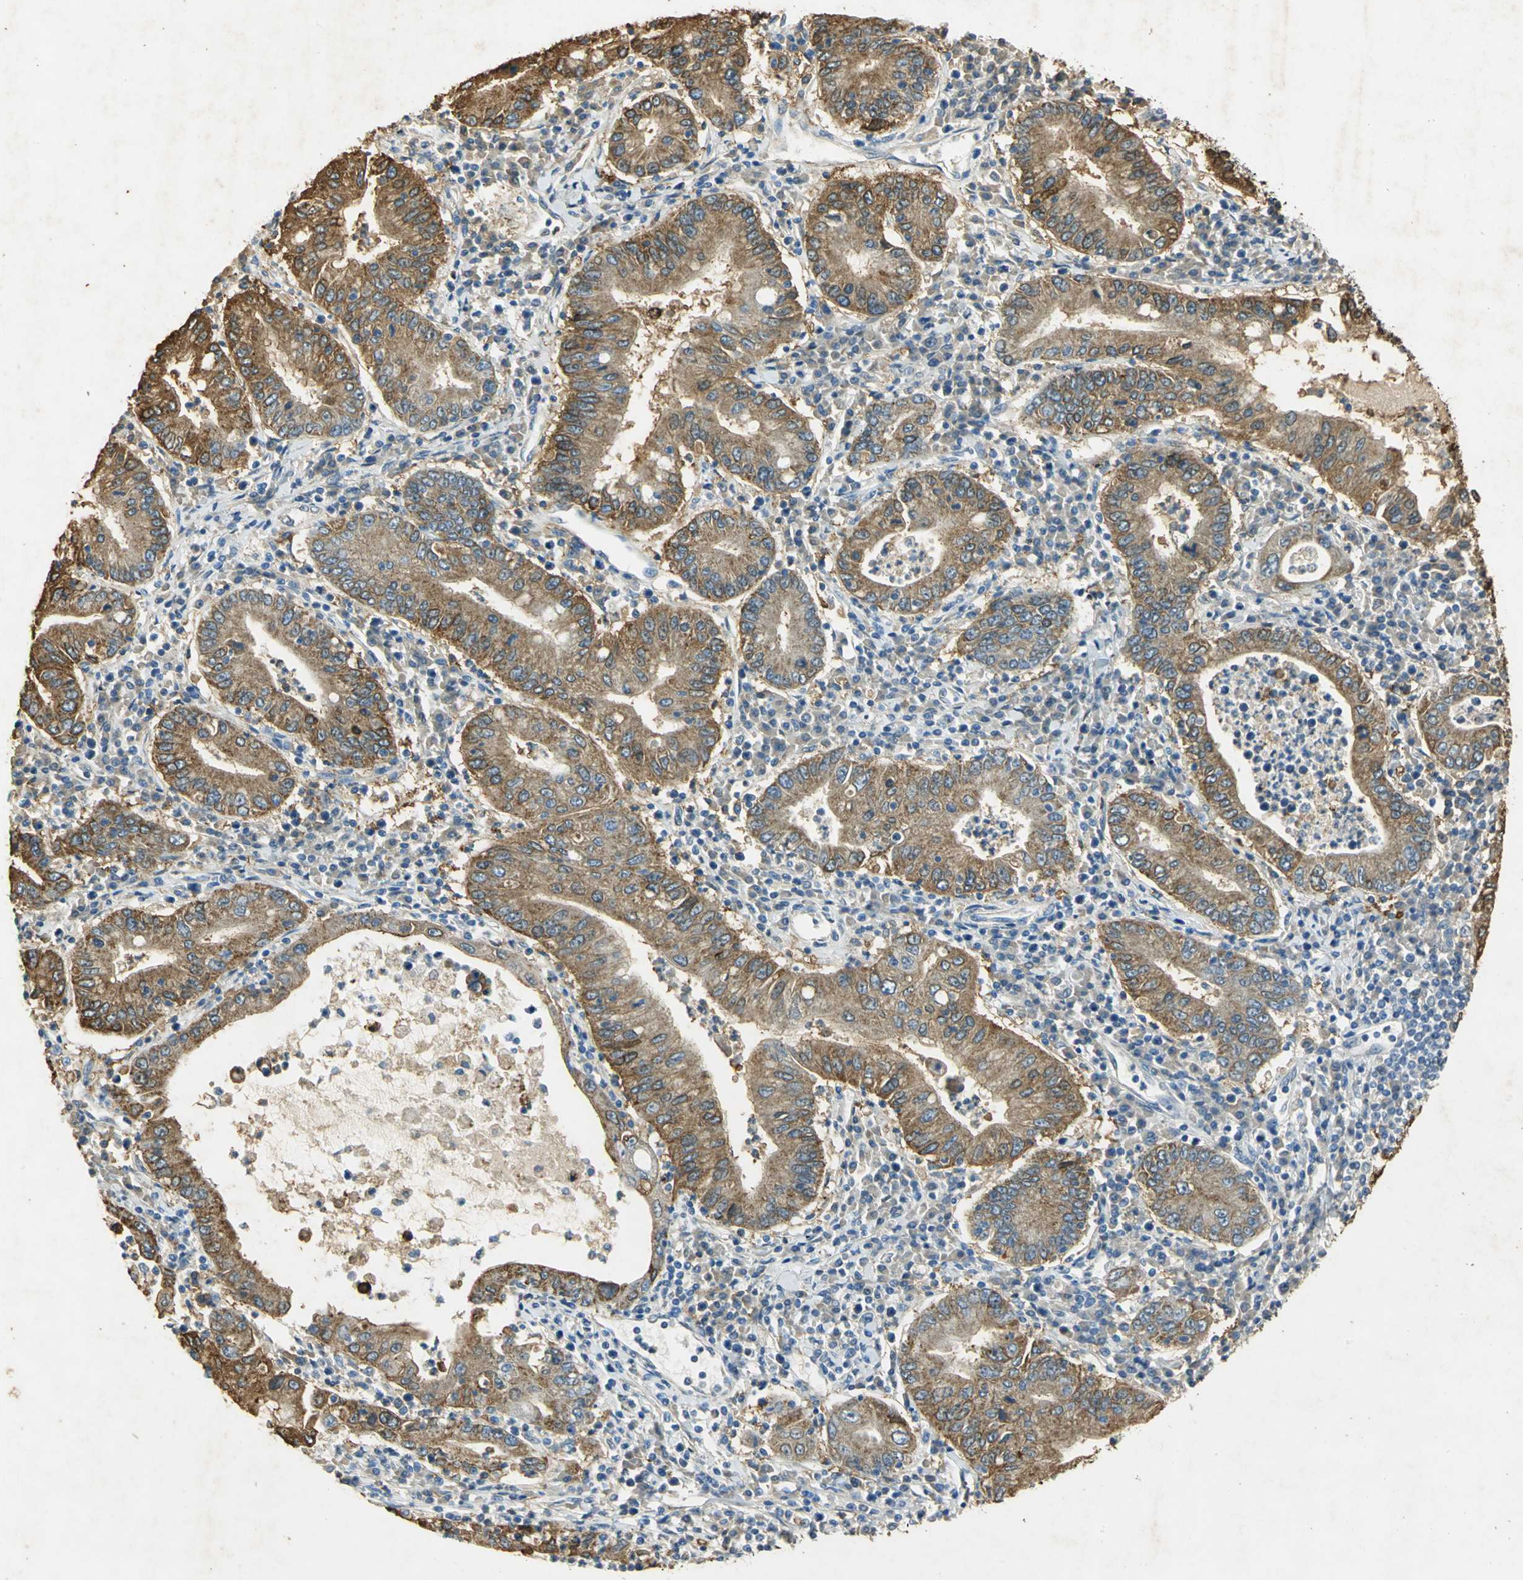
{"staining": {"intensity": "moderate", "quantity": ">75%", "location": "cytoplasmic/membranous"}, "tissue": "stomach cancer", "cell_type": "Tumor cells", "image_type": "cancer", "snomed": [{"axis": "morphology", "description": "Normal tissue, NOS"}, {"axis": "morphology", "description": "Adenocarcinoma, NOS"}, {"axis": "topography", "description": "Esophagus"}, {"axis": "topography", "description": "Stomach, upper"}, {"axis": "topography", "description": "Peripheral nerve tissue"}], "caption": "A high-resolution photomicrograph shows immunohistochemistry staining of stomach cancer, which exhibits moderate cytoplasmic/membranous positivity in approximately >75% of tumor cells.", "gene": "ANXA4", "patient": {"sex": "male", "age": 62}}